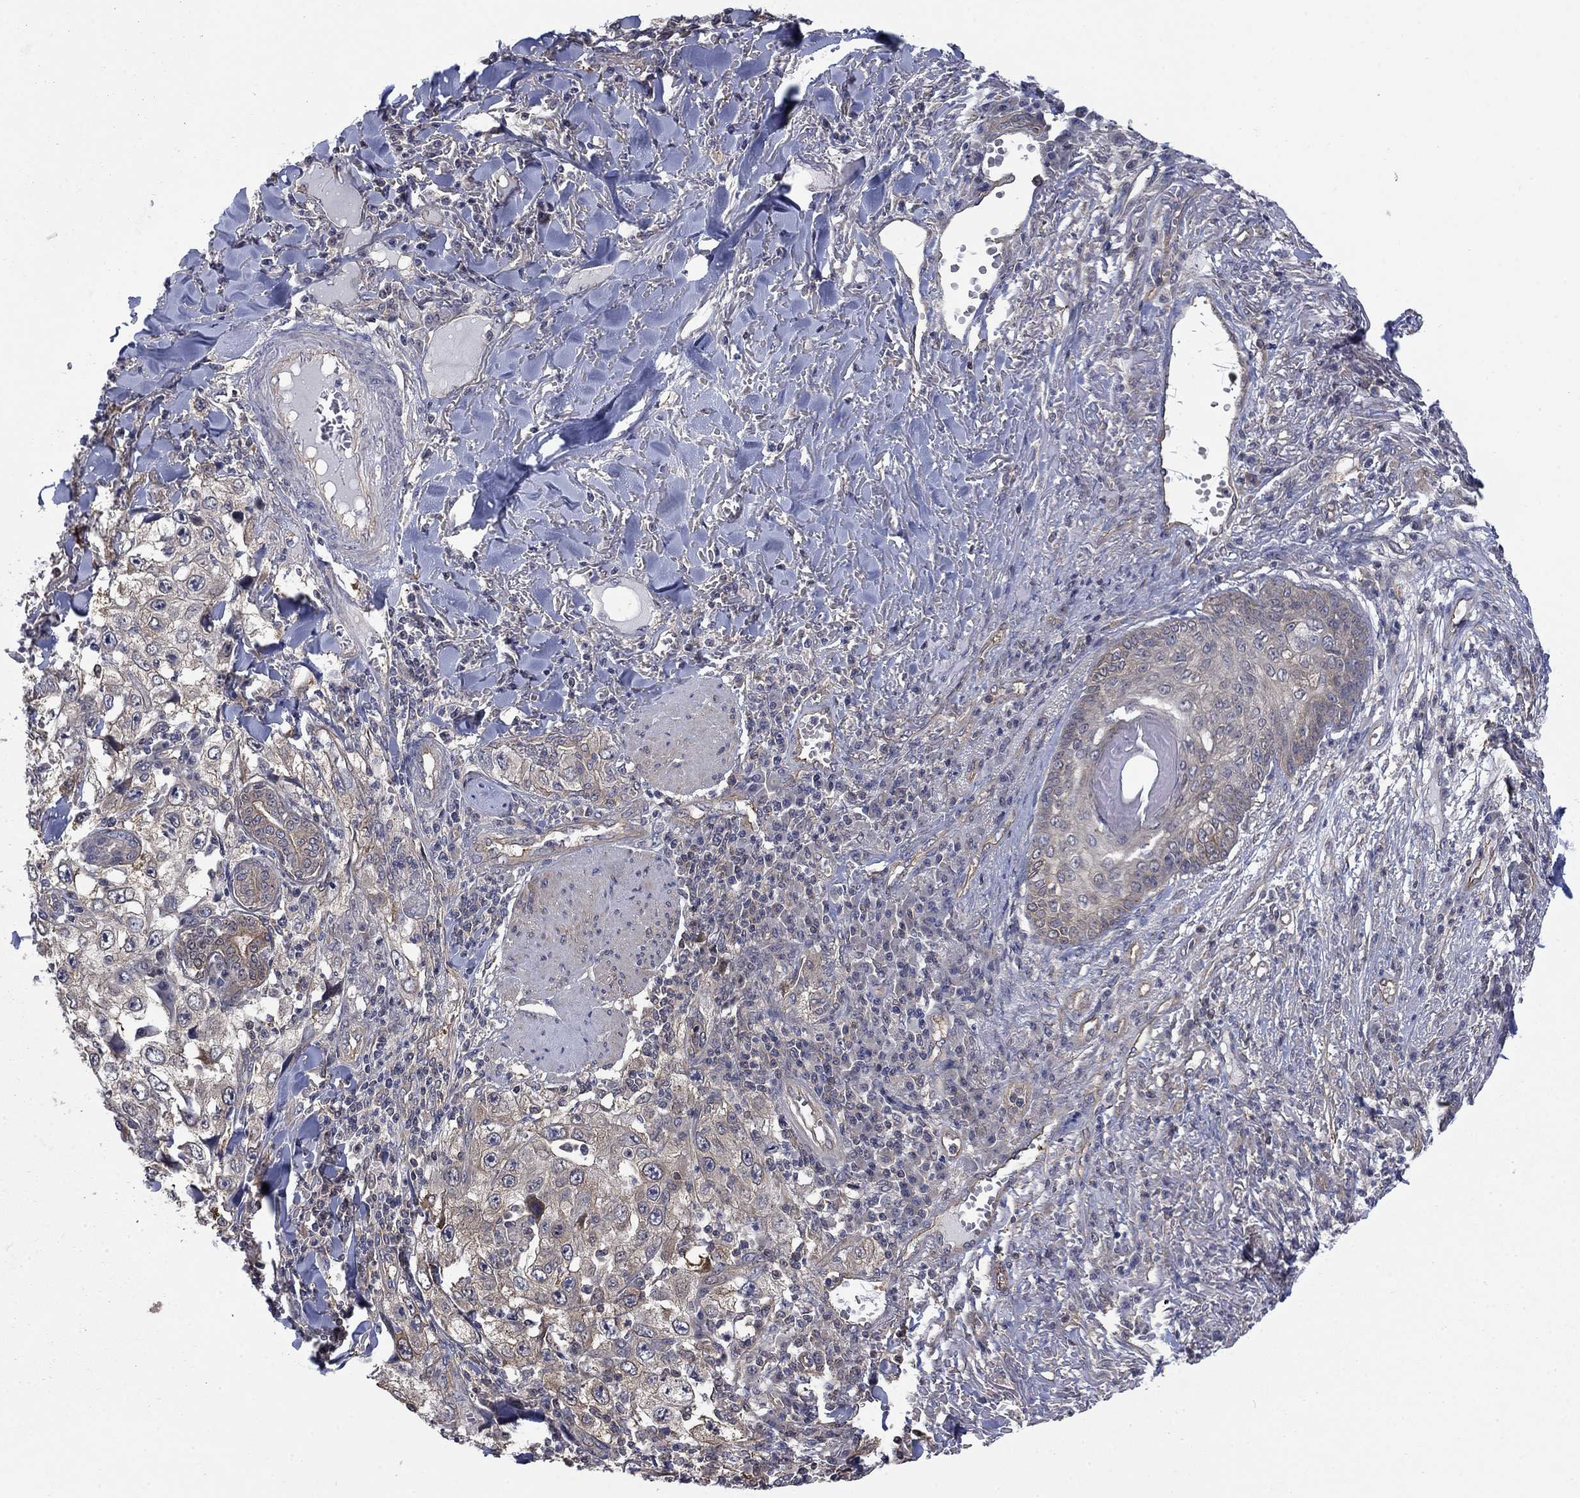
{"staining": {"intensity": "negative", "quantity": "none", "location": "none"}, "tissue": "skin cancer", "cell_type": "Tumor cells", "image_type": "cancer", "snomed": [{"axis": "morphology", "description": "Squamous cell carcinoma, NOS"}, {"axis": "topography", "description": "Skin"}], "caption": "Immunohistochemistry of squamous cell carcinoma (skin) exhibits no staining in tumor cells.", "gene": "PDZD2", "patient": {"sex": "male", "age": 82}}